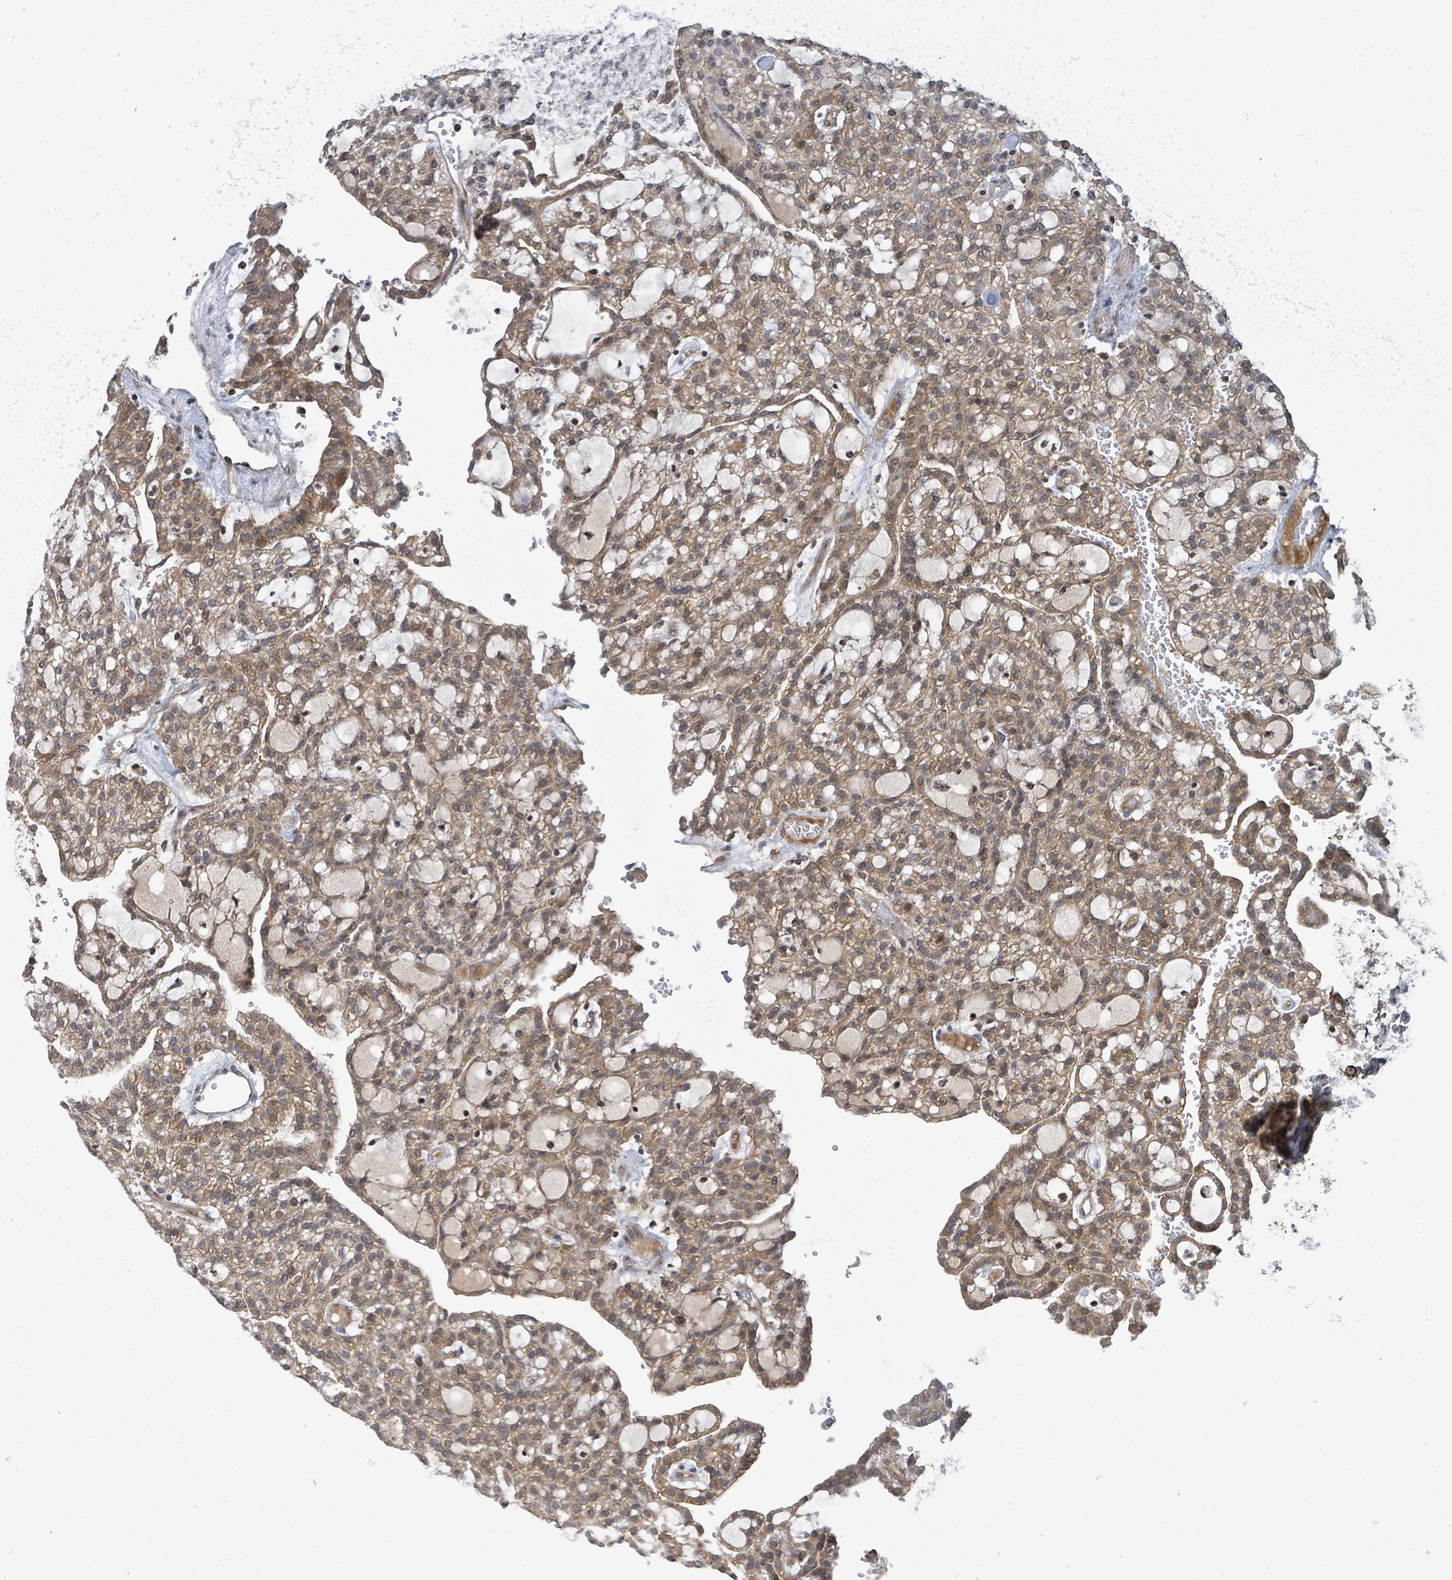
{"staining": {"intensity": "moderate", "quantity": ">75%", "location": "cytoplasmic/membranous"}, "tissue": "renal cancer", "cell_type": "Tumor cells", "image_type": "cancer", "snomed": [{"axis": "morphology", "description": "Adenocarcinoma, NOS"}, {"axis": "topography", "description": "Kidney"}], "caption": "Tumor cells show medium levels of moderate cytoplasmic/membranous positivity in approximately >75% of cells in renal cancer.", "gene": "CCDC121", "patient": {"sex": "male", "age": 63}}